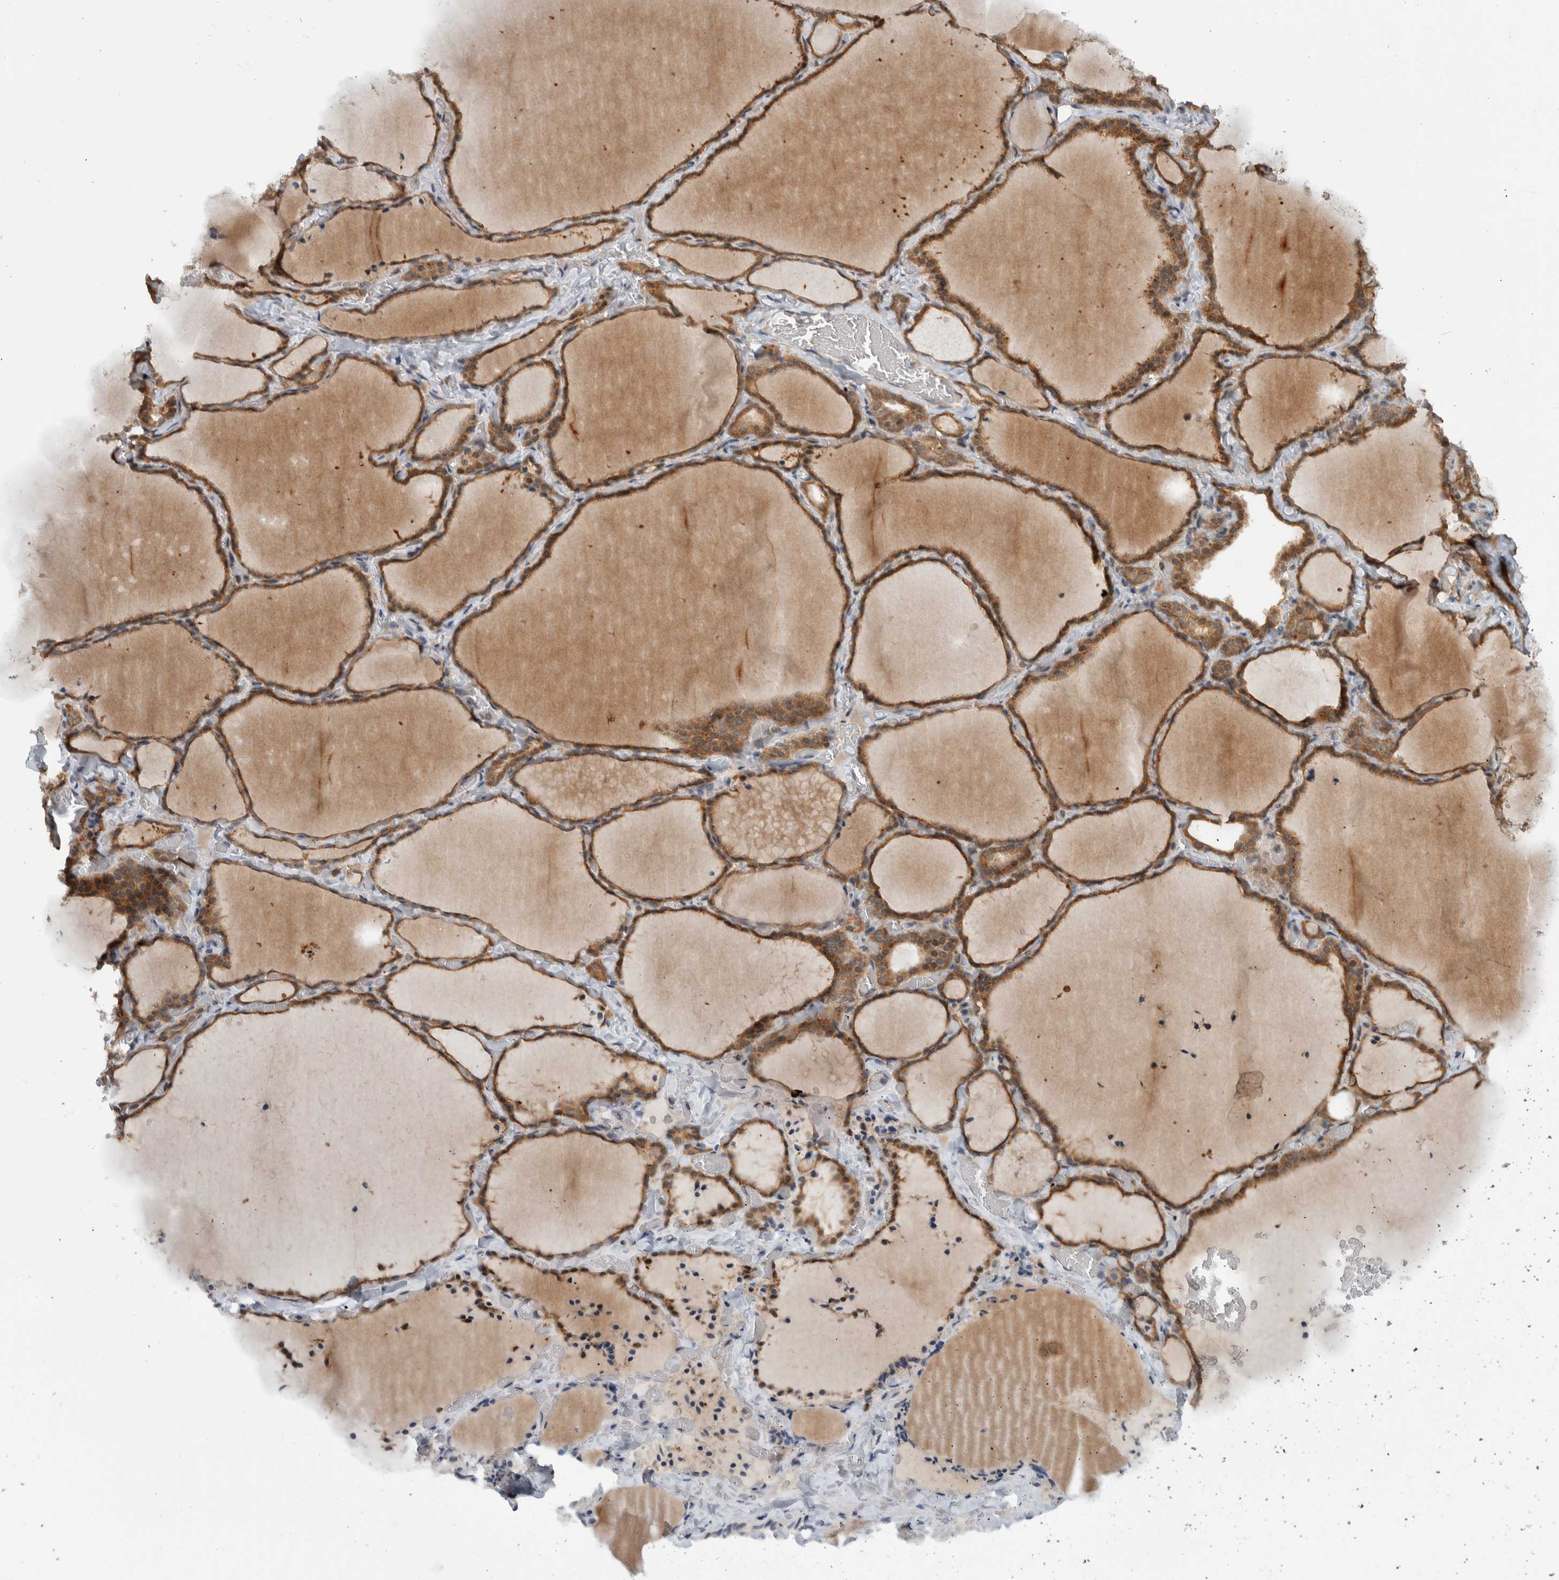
{"staining": {"intensity": "moderate", "quantity": ">75%", "location": "cytoplasmic/membranous"}, "tissue": "thyroid gland", "cell_type": "Glandular cells", "image_type": "normal", "snomed": [{"axis": "morphology", "description": "Normal tissue, NOS"}, {"axis": "topography", "description": "Thyroid gland"}], "caption": "IHC staining of benign thyroid gland, which reveals medium levels of moderate cytoplasmic/membranous expression in about >75% of glandular cells indicating moderate cytoplasmic/membranous protein positivity. The staining was performed using DAB (3,3'-diaminobenzidine) (brown) for protein detection and nuclei were counterstained in hematoxylin (blue).", "gene": "CCDC43", "patient": {"sex": "female", "age": 22}}